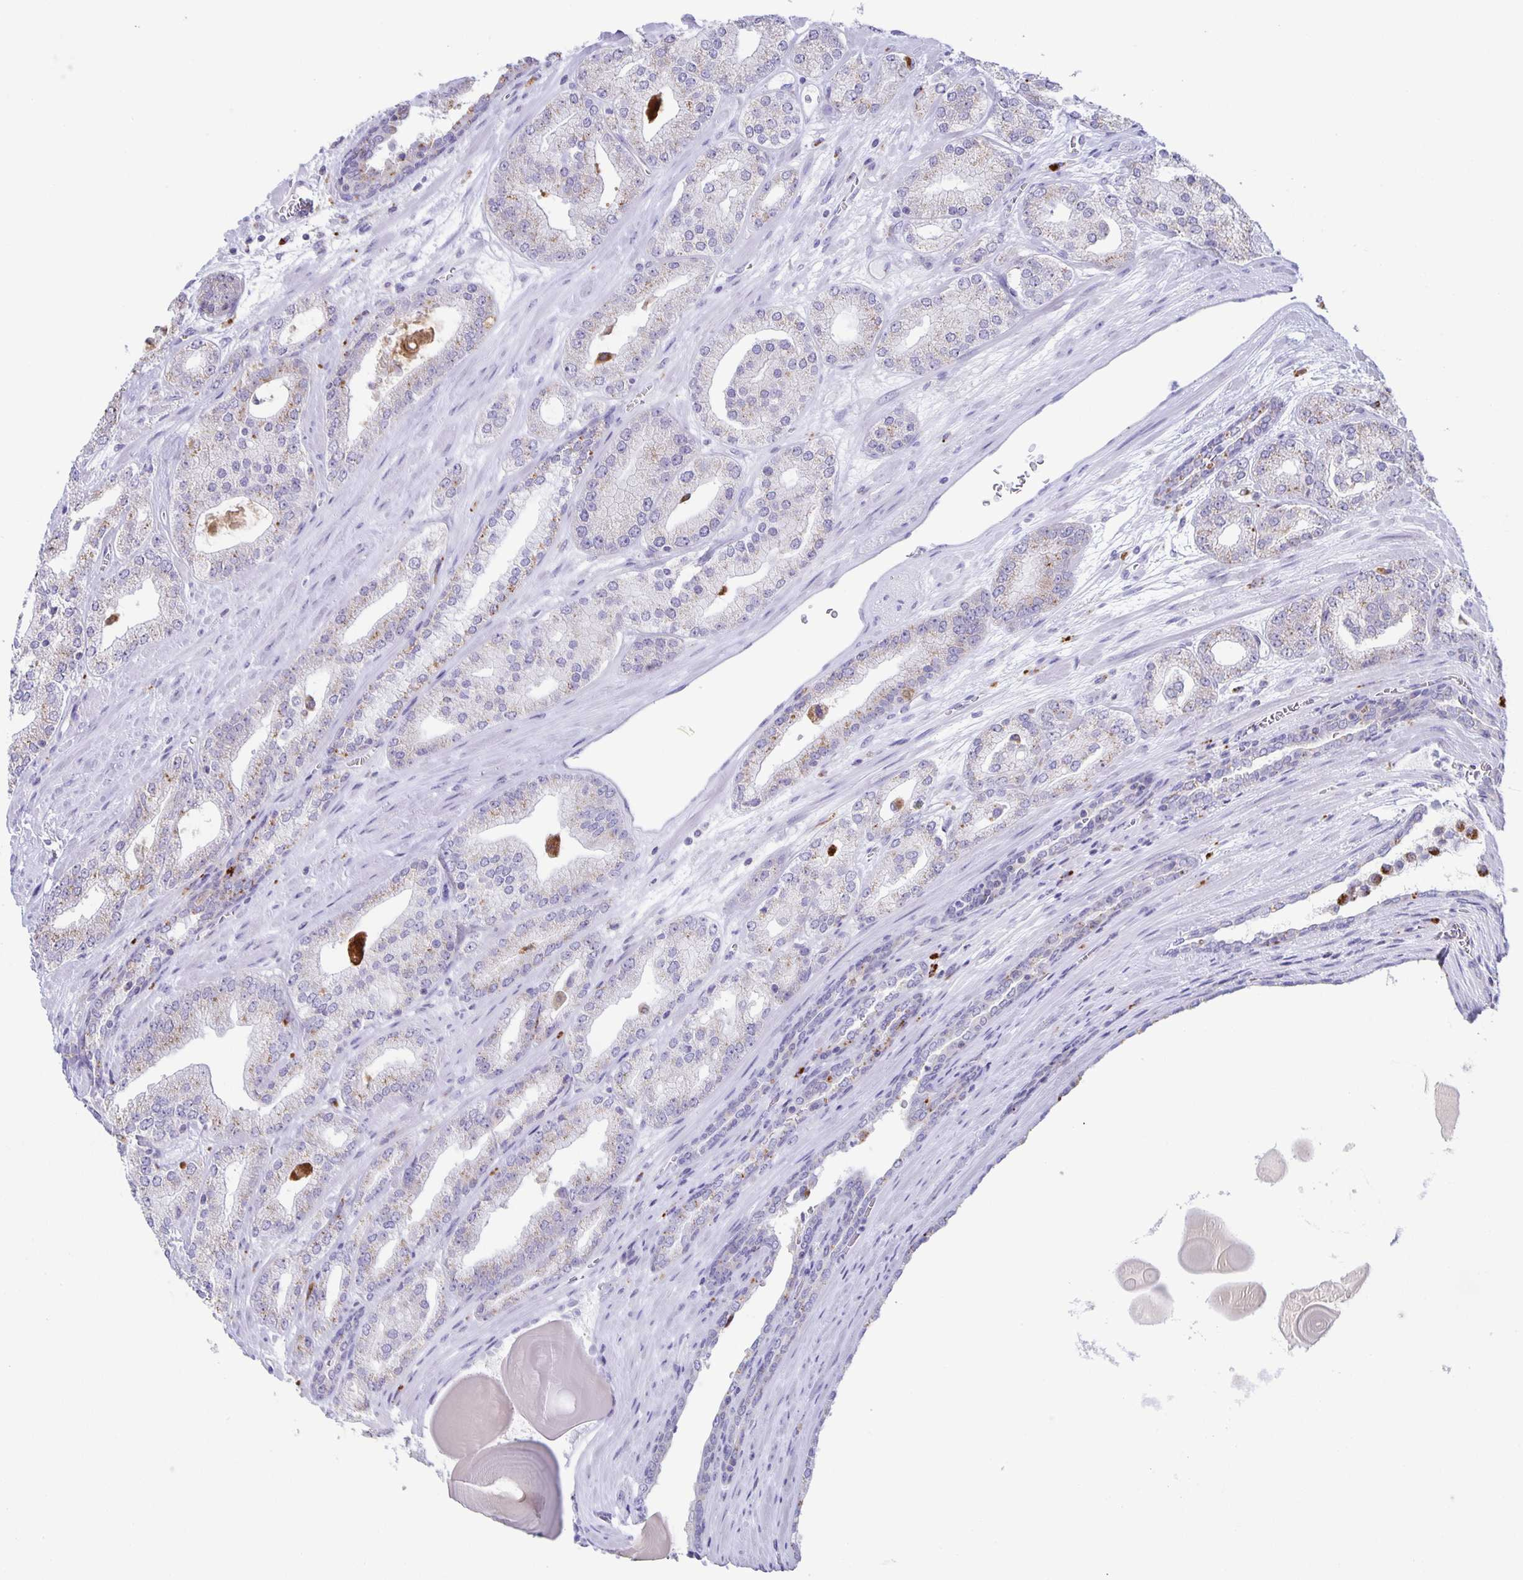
{"staining": {"intensity": "weak", "quantity": "<25%", "location": "cytoplasmic/membranous"}, "tissue": "prostate cancer", "cell_type": "Tumor cells", "image_type": "cancer", "snomed": [{"axis": "morphology", "description": "Adenocarcinoma, High grade"}, {"axis": "topography", "description": "Prostate"}], "caption": "This is an immunohistochemistry photomicrograph of human adenocarcinoma (high-grade) (prostate). There is no staining in tumor cells.", "gene": "LIPA", "patient": {"sex": "male", "age": 64}}